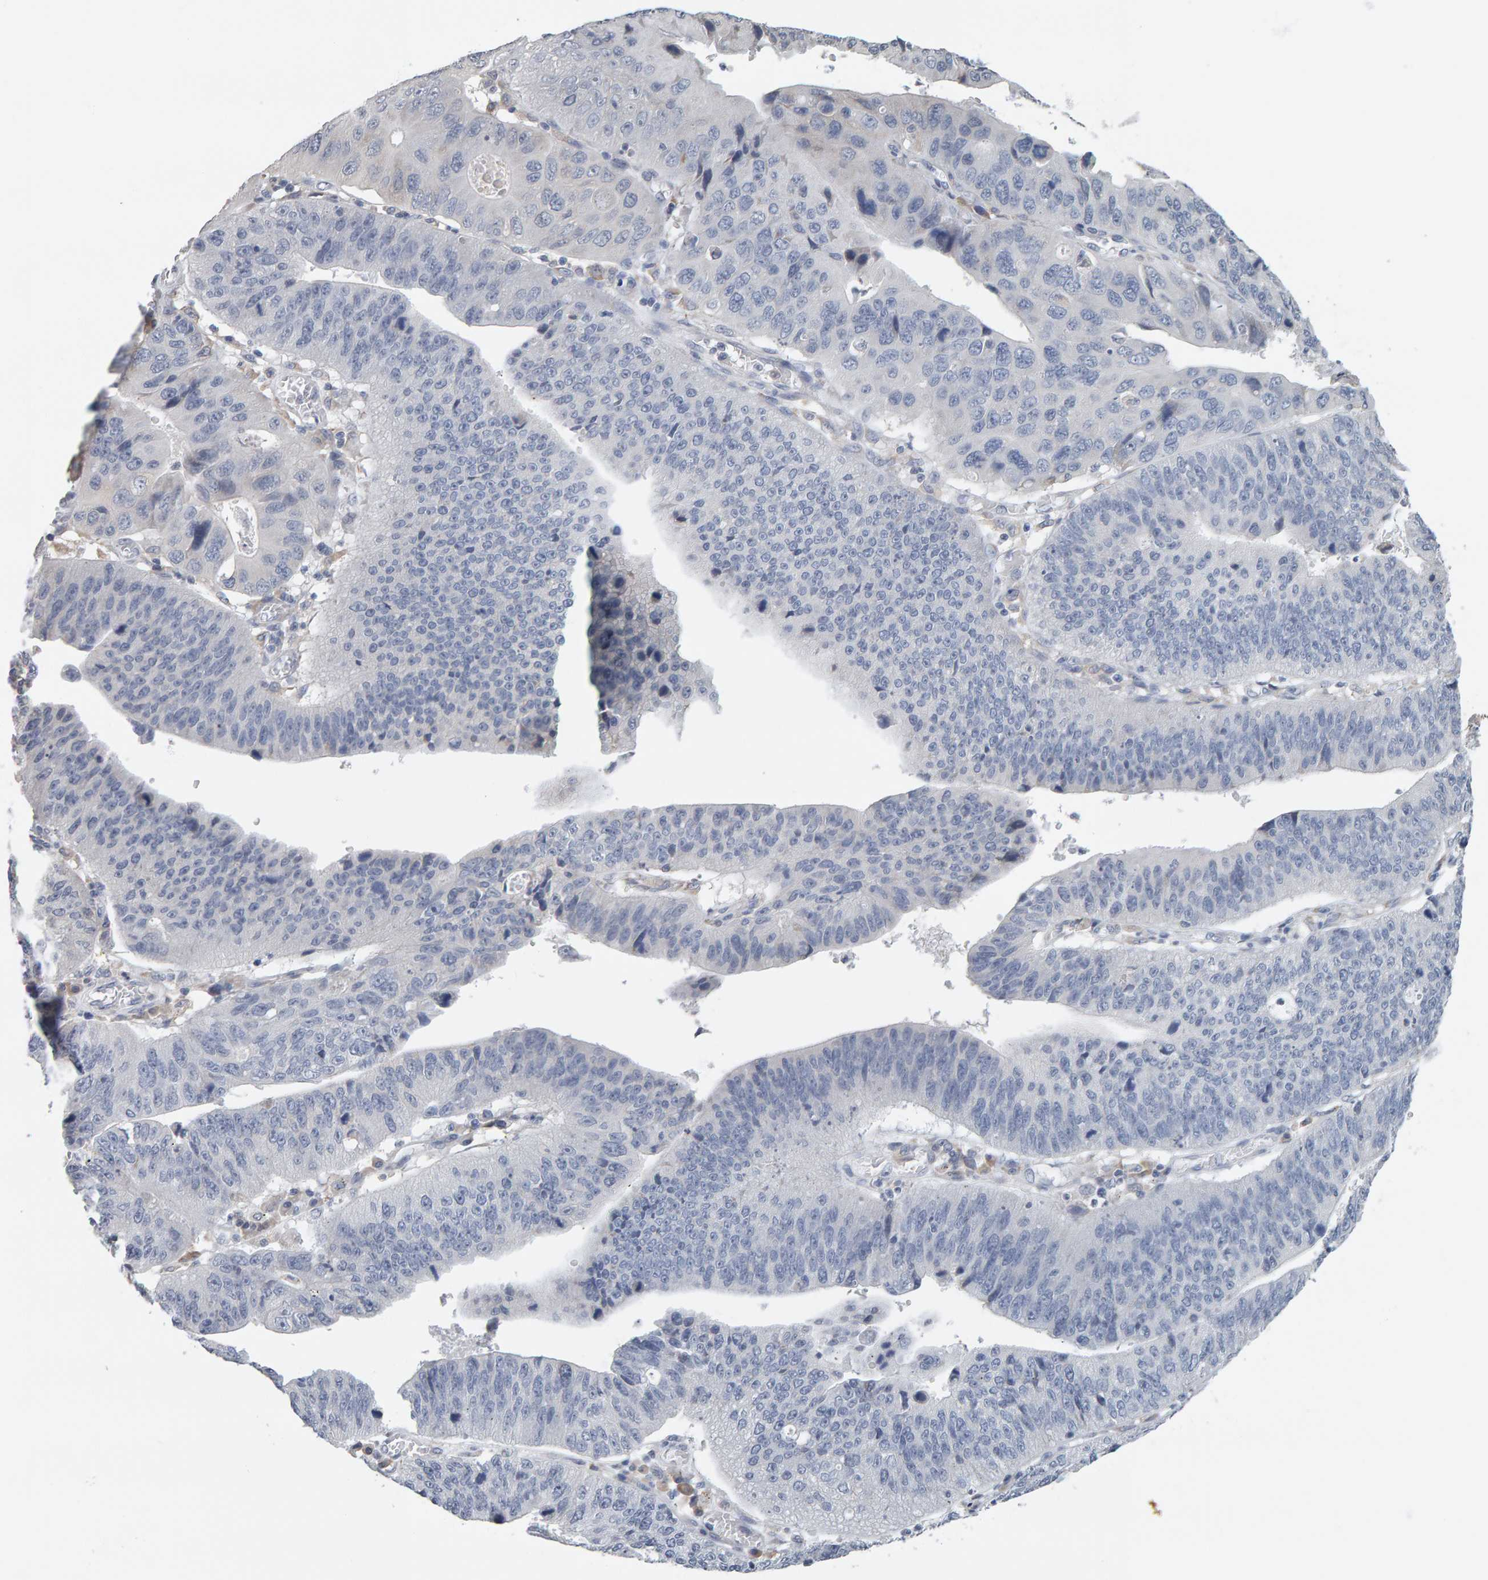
{"staining": {"intensity": "negative", "quantity": "none", "location": "none"}, "tissue": "stomach cancer", "cell_type": "Tumor cells", "image_type": "cancer", "snomed": [{"axis": "morphology", "description": "Adenocarcinoma, NOS"}, {"axis": "topography", "description": "Stomach"}], "caption": "The image exhibits no staining of tumor cells in stomach adenocarcinoma.", "gene": "ADHFE1", "patient": {"sex": "male", "age": 59}}